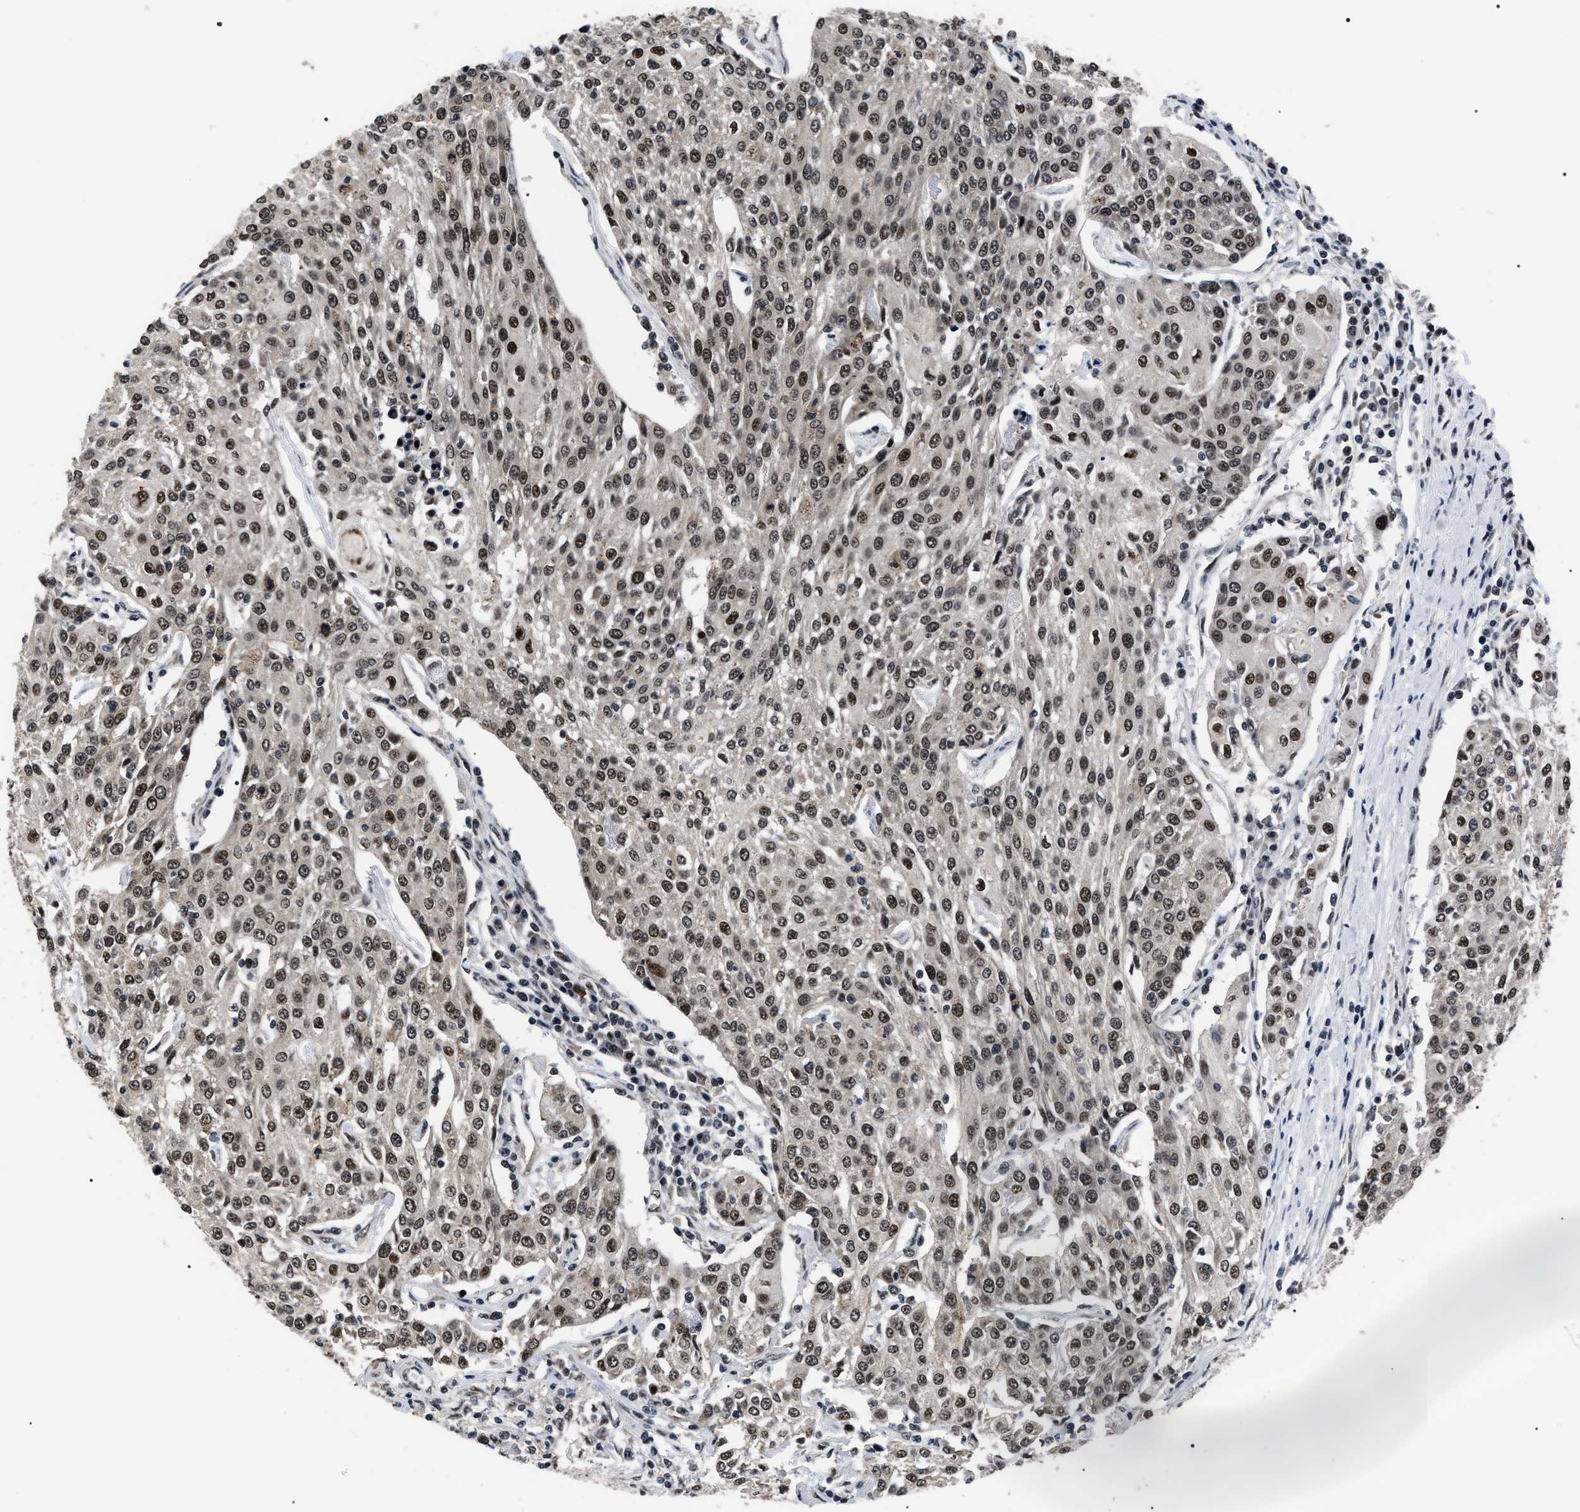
{"staining": {"intensity": "moderate", "quantity": ">75%", "location": "nuclear"}, "tissue": "urothelial cancer", "cell_type": "Tumor cells", "image_type": "cancer", "snomed": [{"axis": "morphology", "description": "Urothelial carcinoma, High grade"}, {"axis": "topography", "description": "Urinary bladder"}], "caption": "A medium amount of moderate nuclear expression is present in approximately >75% of tumor cells in high-grade urothelial carcinoma tissue. Immunohistochemistry stains the protein of interest in brown and the nuclei are stained blue.", "gene": "CSNK2A1", "patient": {"sex": "female", "age": 85}}